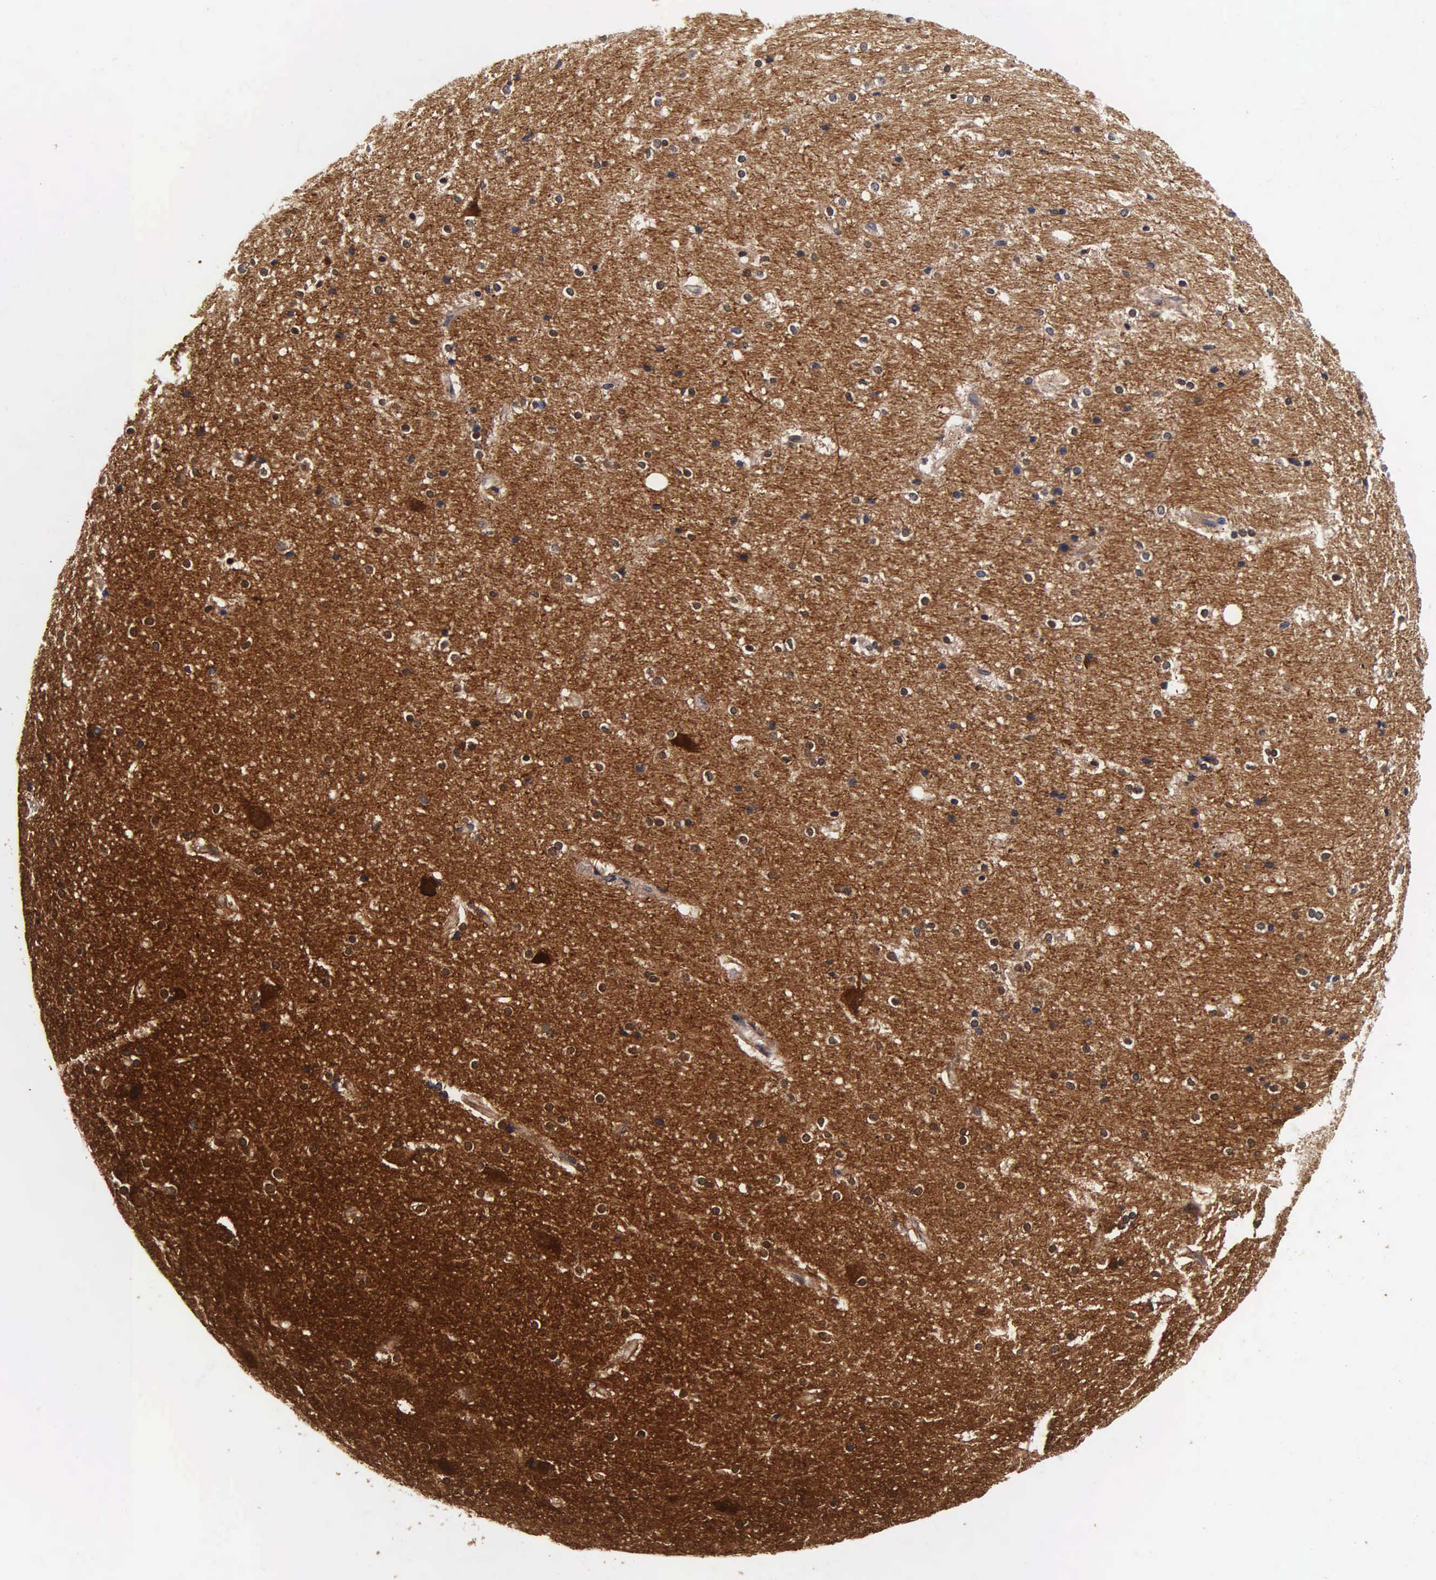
{"staining": {"intensity": "strong", "quantity": ">75%", "location": "cytoplasmic/membranous"}, "tissue": "hippocampus", "cell_type": "Glial cells", "image_type": "normal", "snomed": [{"axis": "morphology", "description": "Normal tissue, NOS"}, {"axis": "topography", "description": "Hippocampus"}], "caption": "Glial cells reveal high levels of strong cytoplasmic/membranous staining in approximately >75% of cells in unremarkable hippocampus.", "gene": "ENO2", "patient": {"sex": "female", "age": 19}}